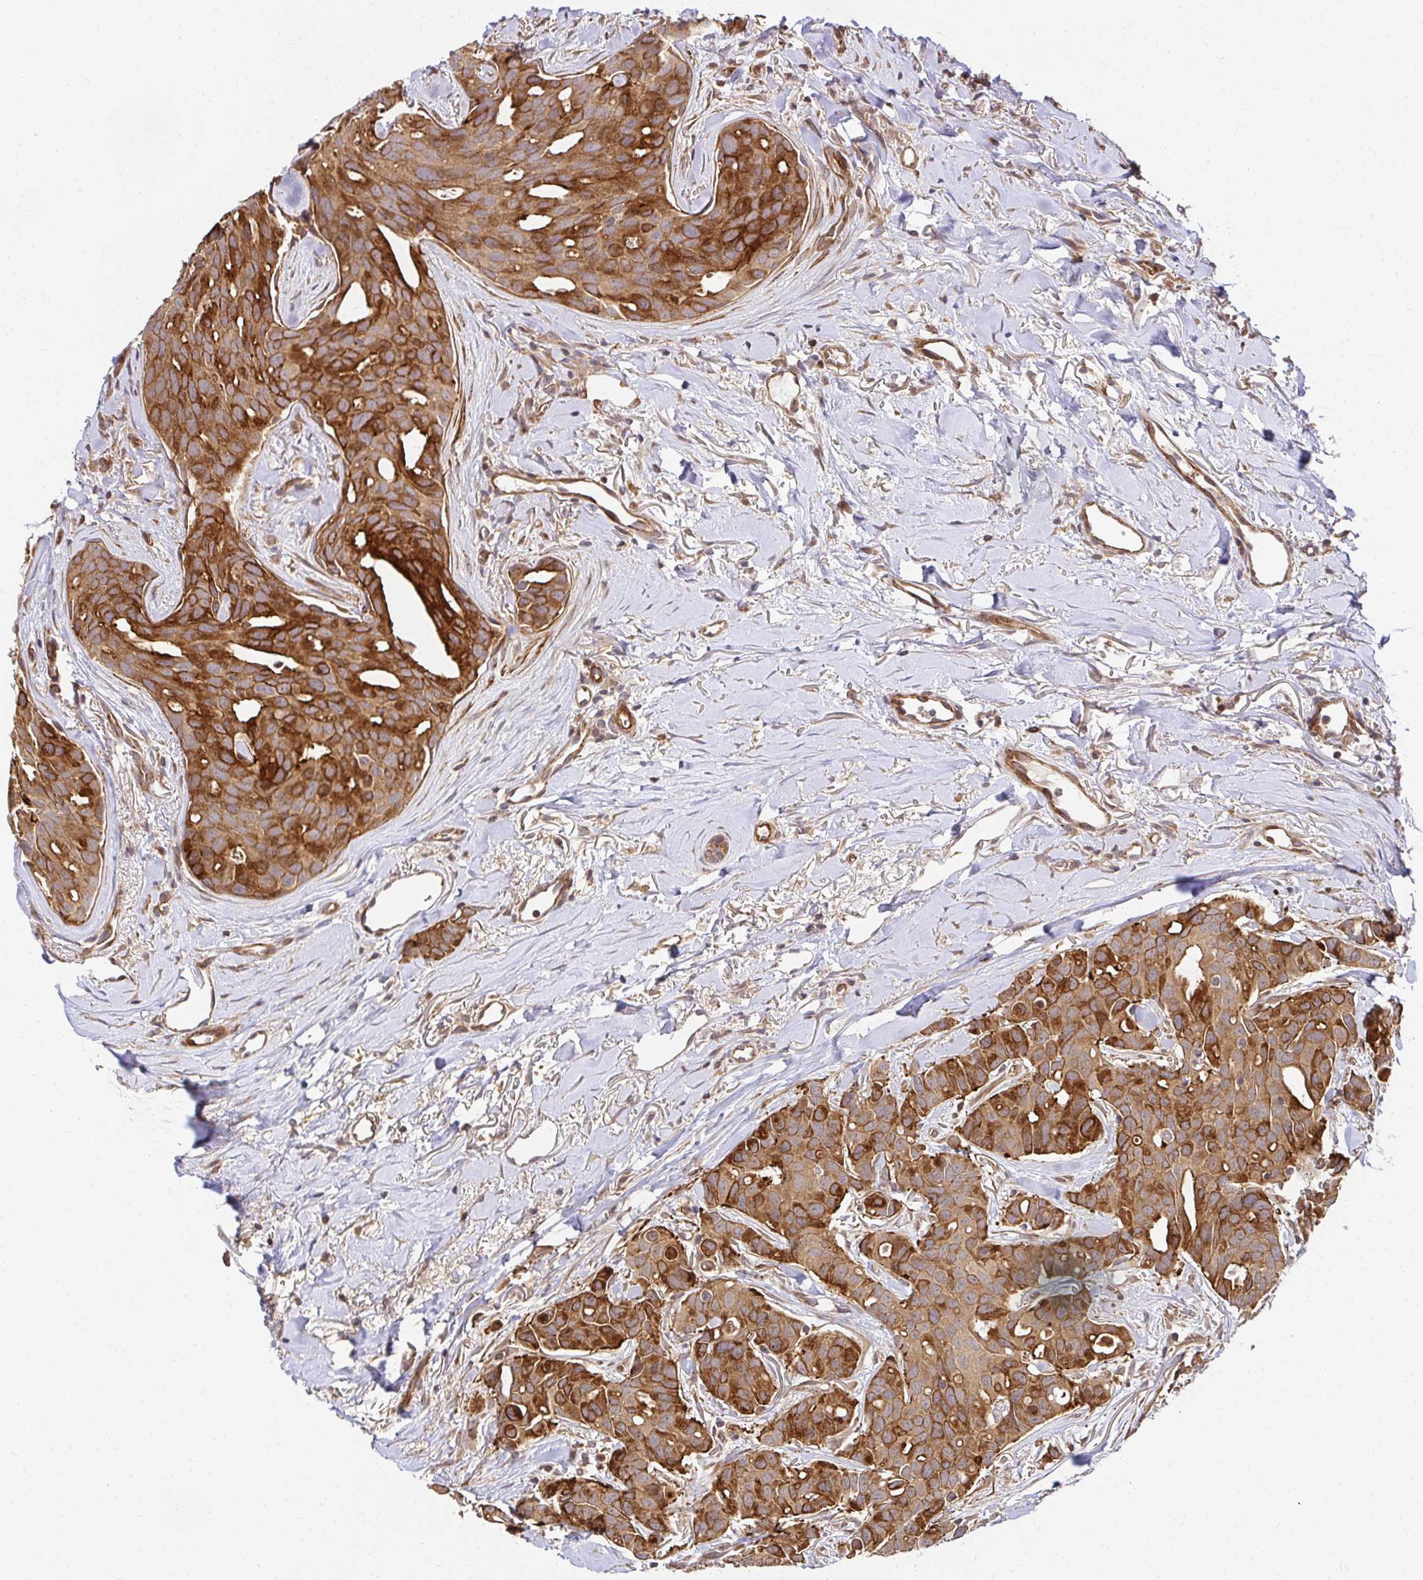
{"staining": {"intensity": "moderate", "quantity": ">75%", "location": "cytoplasmic/membranous"}, "tissue": "breast cancer", "cell_type": "Tumor cells", "image_type": "cancer", "snomed": [{"axis": "morphology", "description": "Duct carcinoma"}, {"axis": "topography", "description": "Breast"}], "caption": "IHC (DAB) staining of human breast cancer displays moderate cytoplasmic/membranous protein positivity in approximately >75% of tumor cells.", "gene": "PSMA4", "patient": {"sex": "female", "age": 54}}